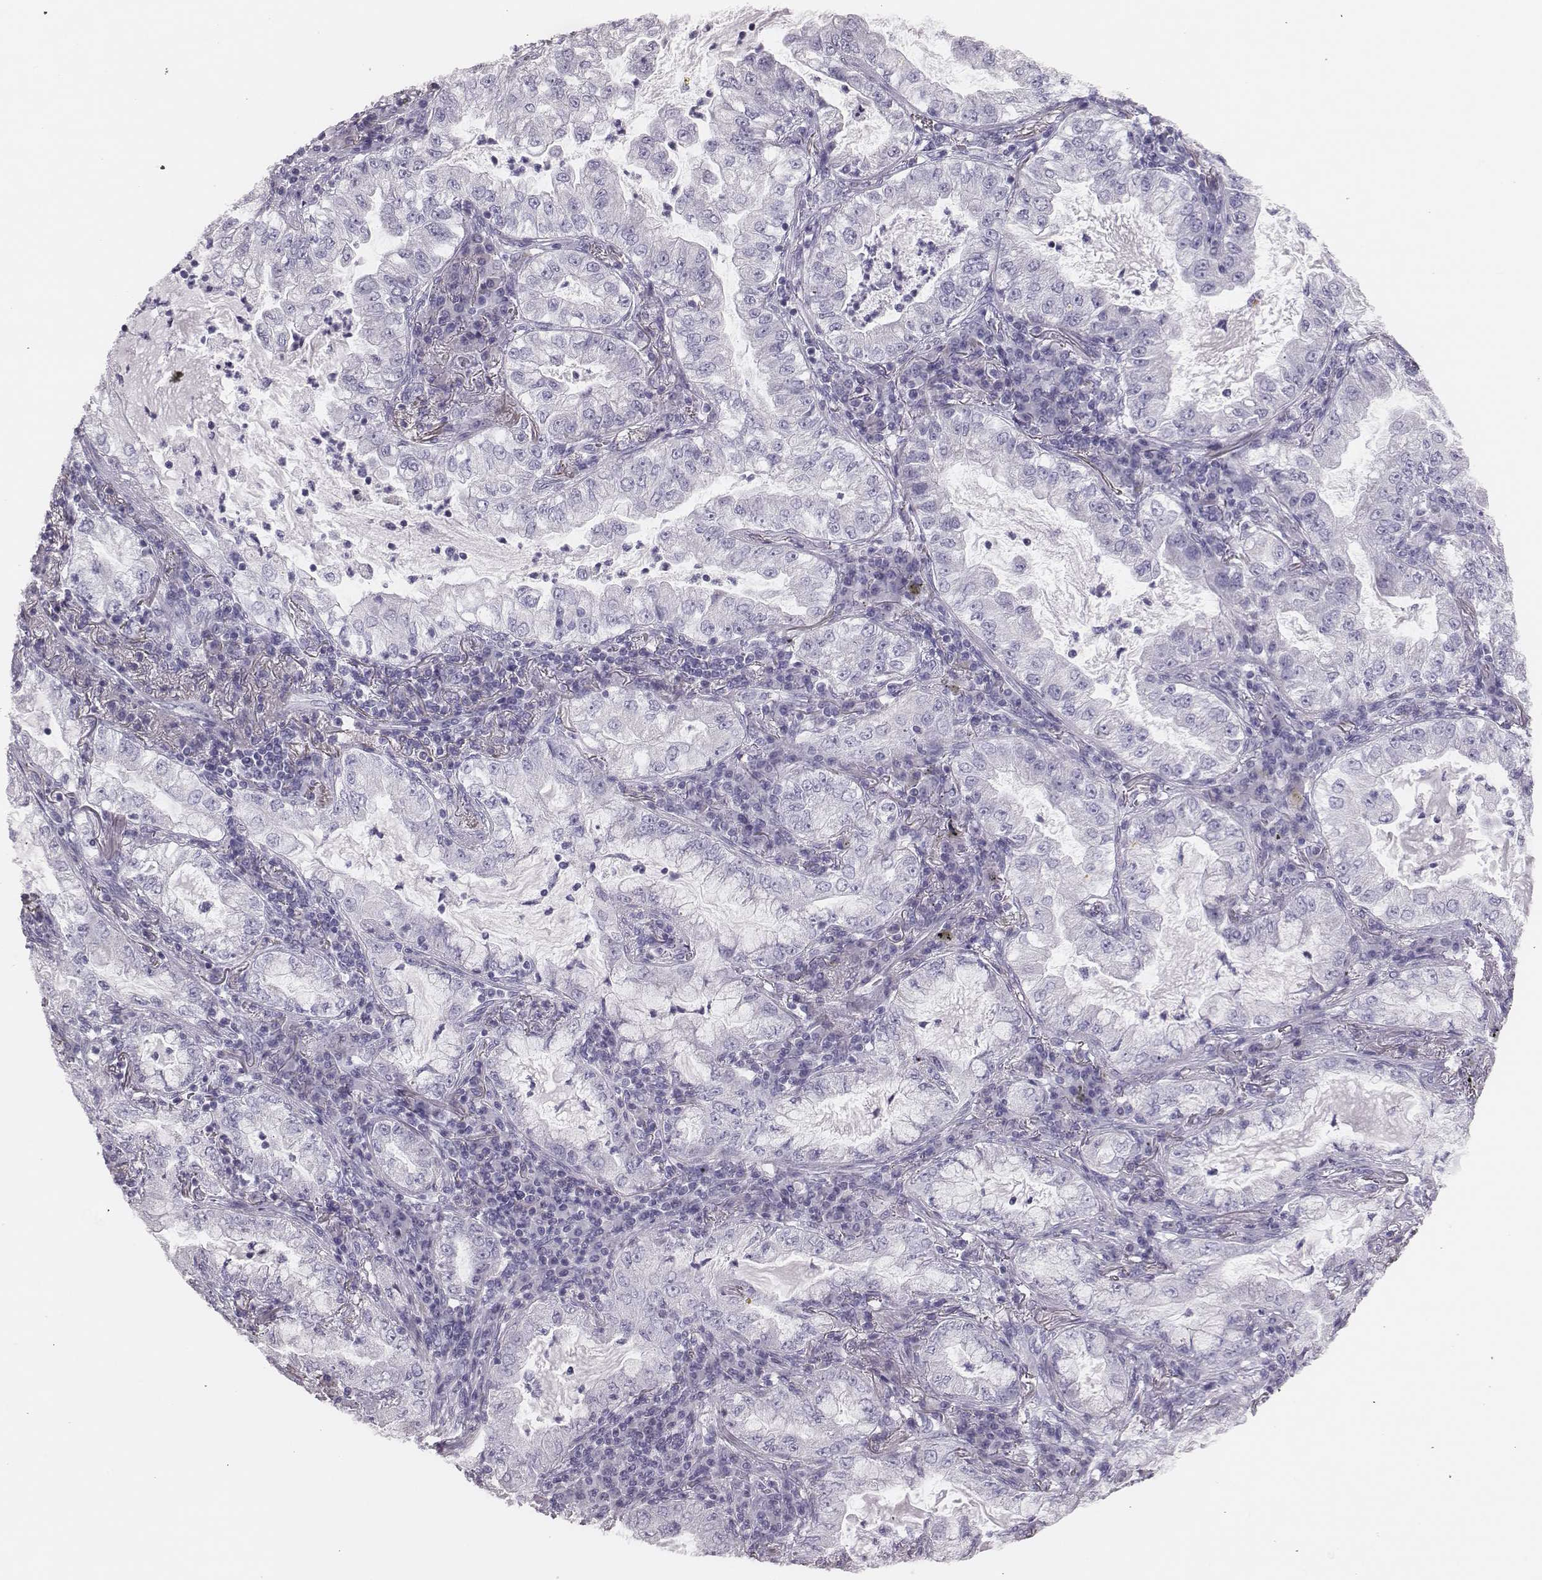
{"staining": {"intensity": "negative", "quantity": "none", "location": "none"}, "tissue": "lung cancer", "cell_type": "Tumor cells", "image_type": "cancer", "snomed": [{"axis": "morphology", "description": "Adenocarcinoma, NOS"}, {"axis": "topography", "description": "Lung"}], "caption": "Tumor cells are negative for brown protein staining in lung adenocarcinoma.", "gene": "H1-6", "patient": {"sex": "female", "age": 73}}